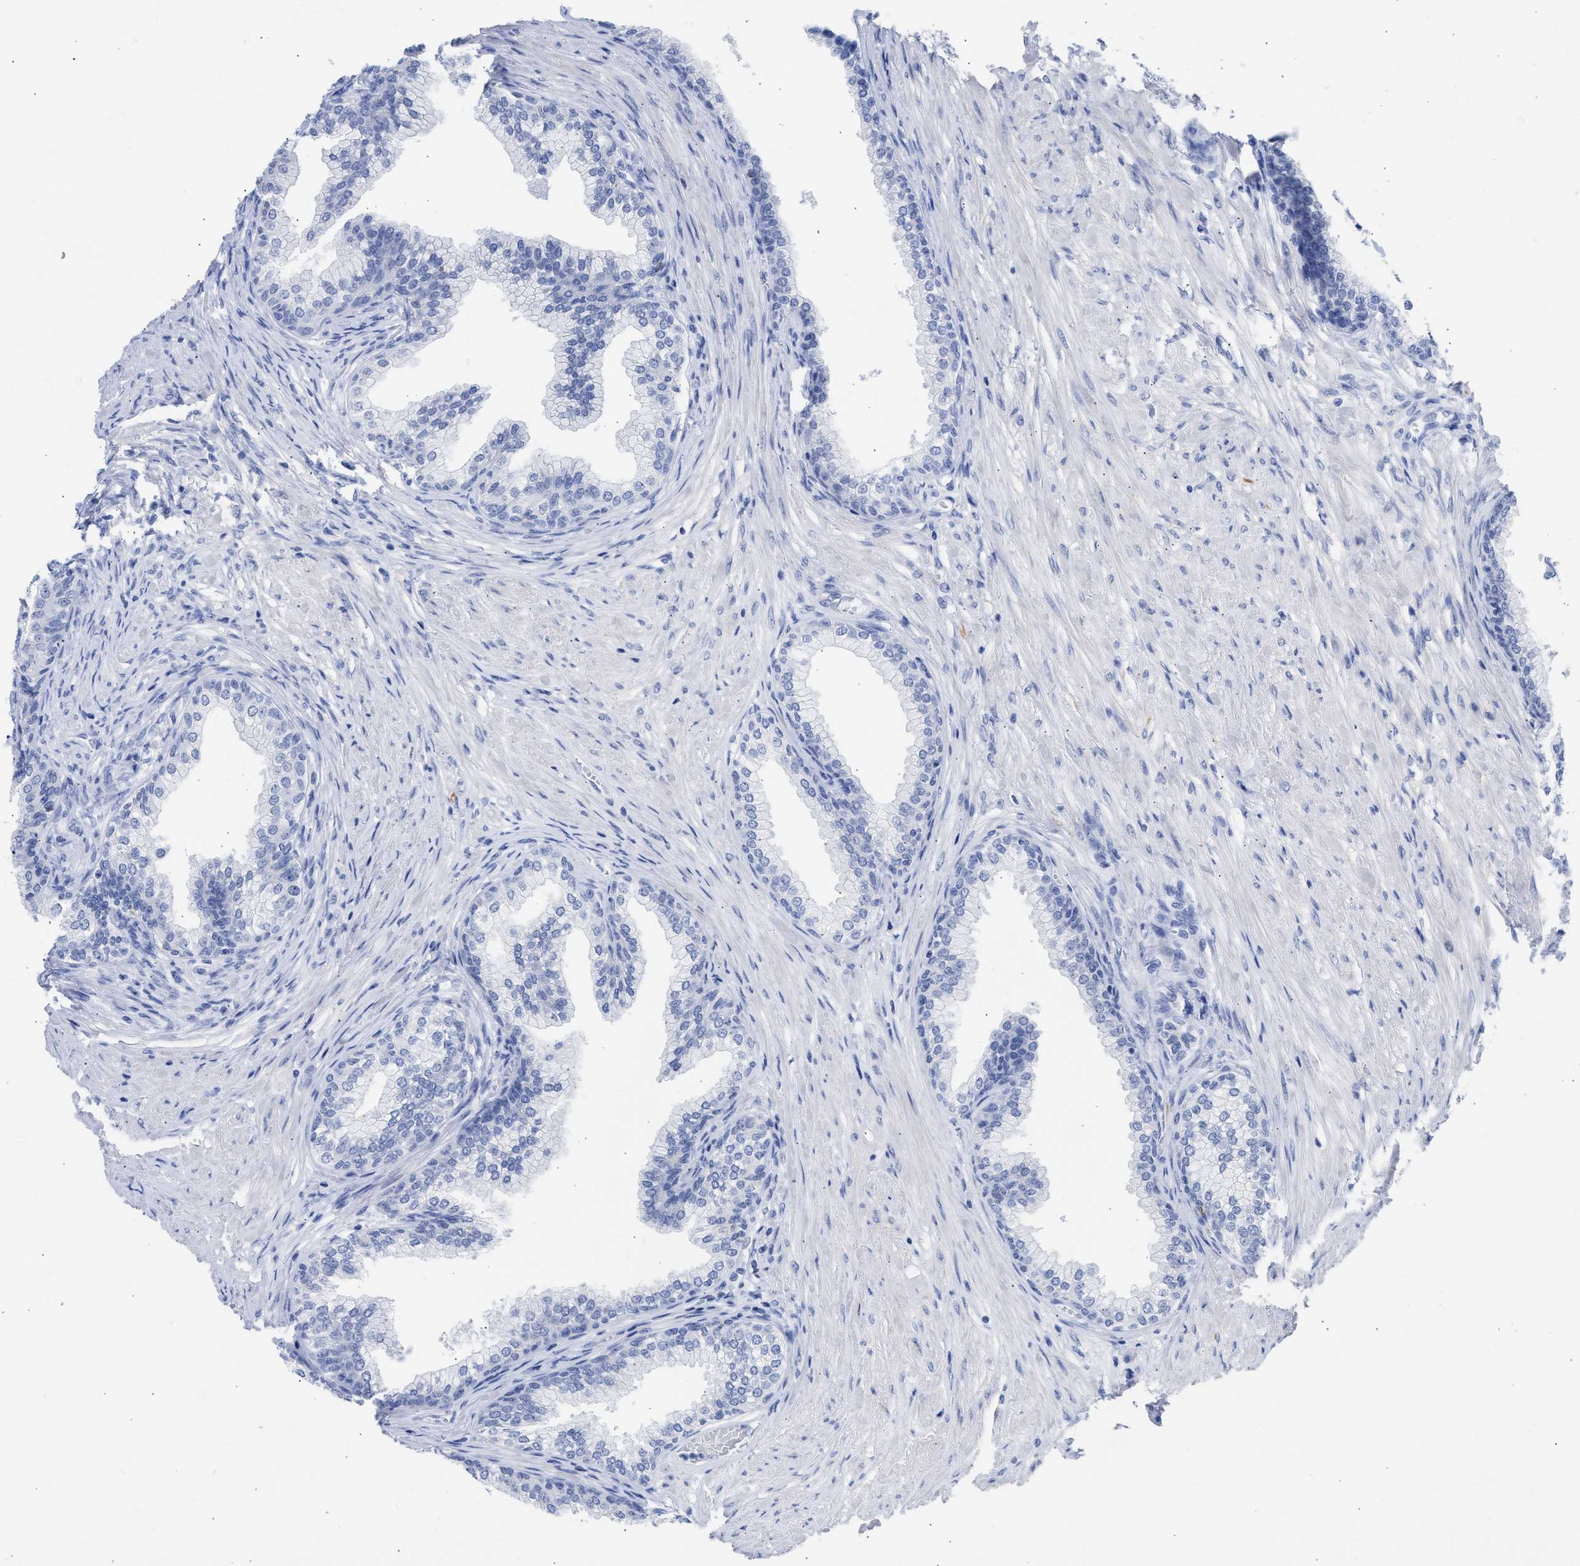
{"staining": {"intensity": "negative", "quantity": "none", "location": "none"}, "tissue": "prostate", "cell_type": "Glandular cells", "image_type": "normal", "snomed": [{"axis": "morphology", "description": "Normal tissue, NOS"}, {"axis": "morphology", "description": "Urothelial carcinoma, Low grade"}, {"axis": "topography", "description": "Urinary bladder"}, {"axis": "topography", "description": "Prostate"}], "caption": "This is a image of immunohistochemistry (IHC) staining of unremarkable prostate, which shows no positivity in glandular cells.", "gene": "NCAM1", "patient": {"sex": "male", "age": 60}}